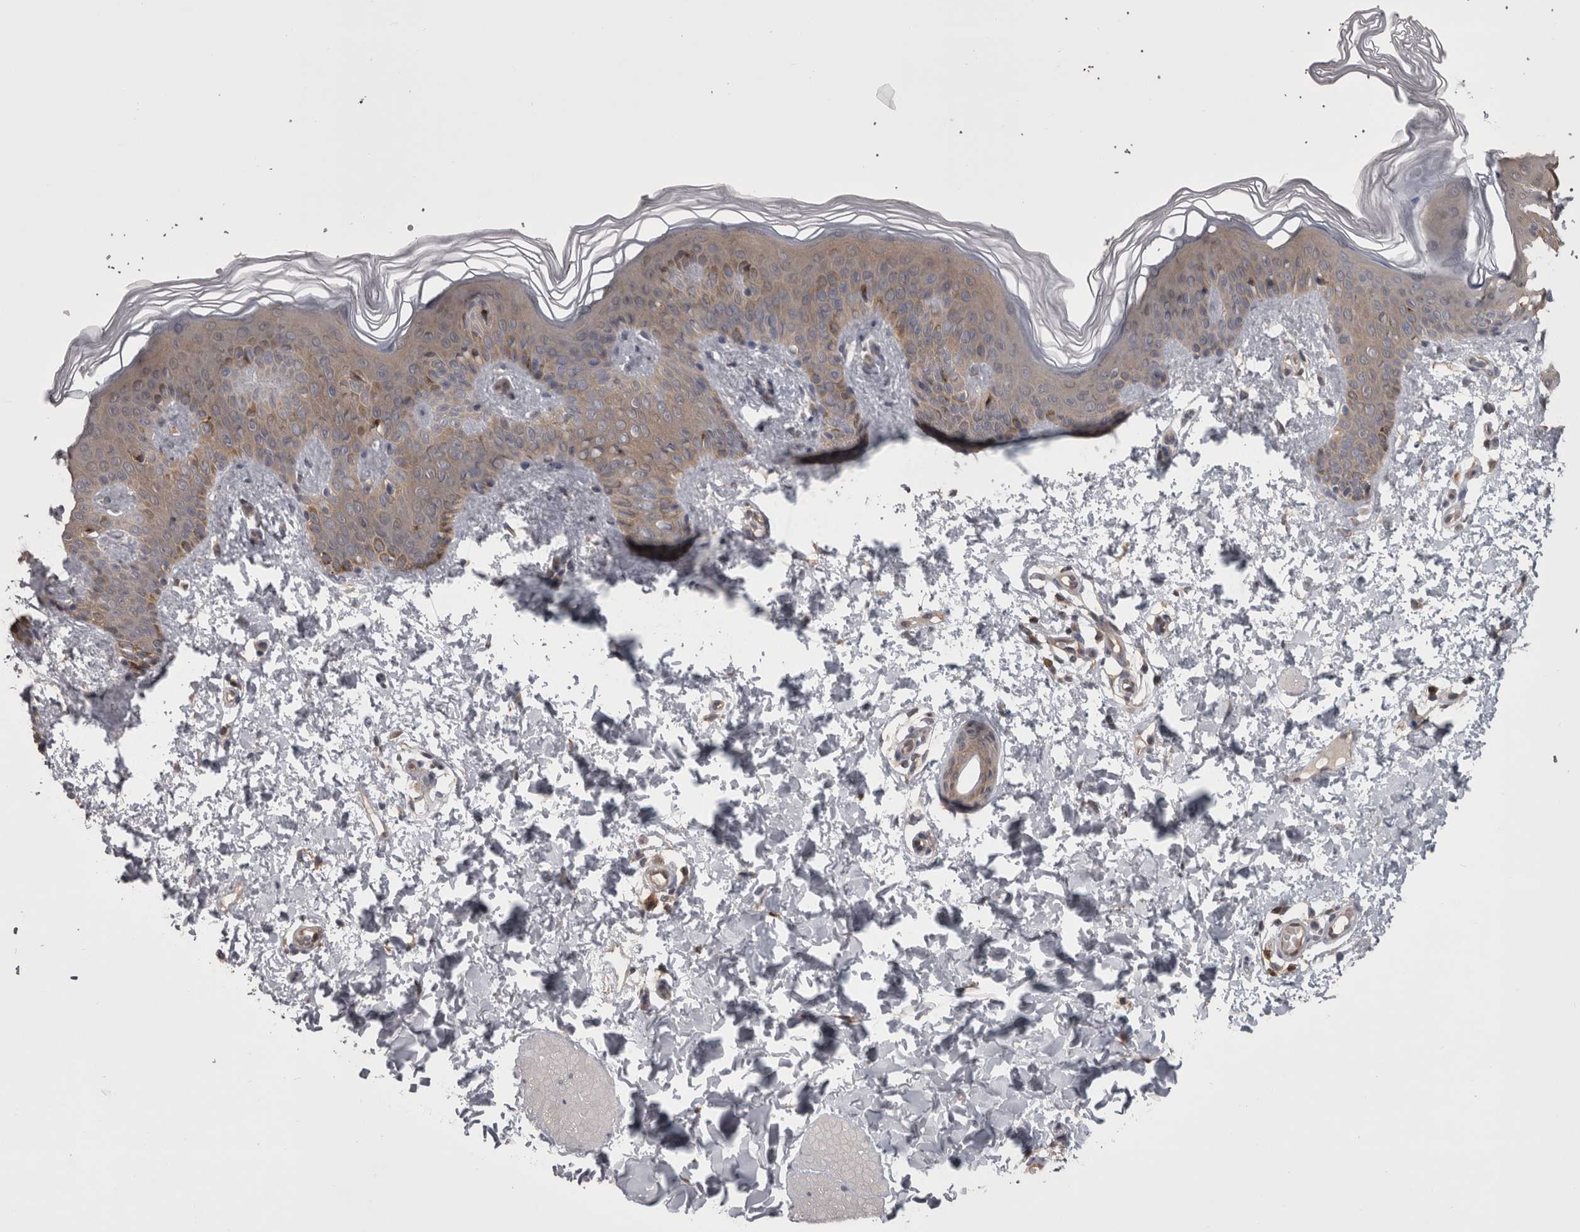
{"staining": {"intensity": "negative", "quantity": "none", "location": "none"}, "tissue": "skin", "cell_type": "Fibroblasts", "image_type": "normal", "snomed": [{"axis": "morphology", "description": "Normal tissue, NOS"}, {"axis": "morphology", "description": "Neoplasm, benign, NOS"}, {"axis": "topography", "description": "Skin"}, {"axis": "topography", "description": "Soft tissue"}], "caption": "This is an immunohistochemistry (IHC) photomicrograph of unremarkable human skin. There is no expression in fibroblasts.", "gene": "APRT", "patient": {"sex": "male", "age": 26}}